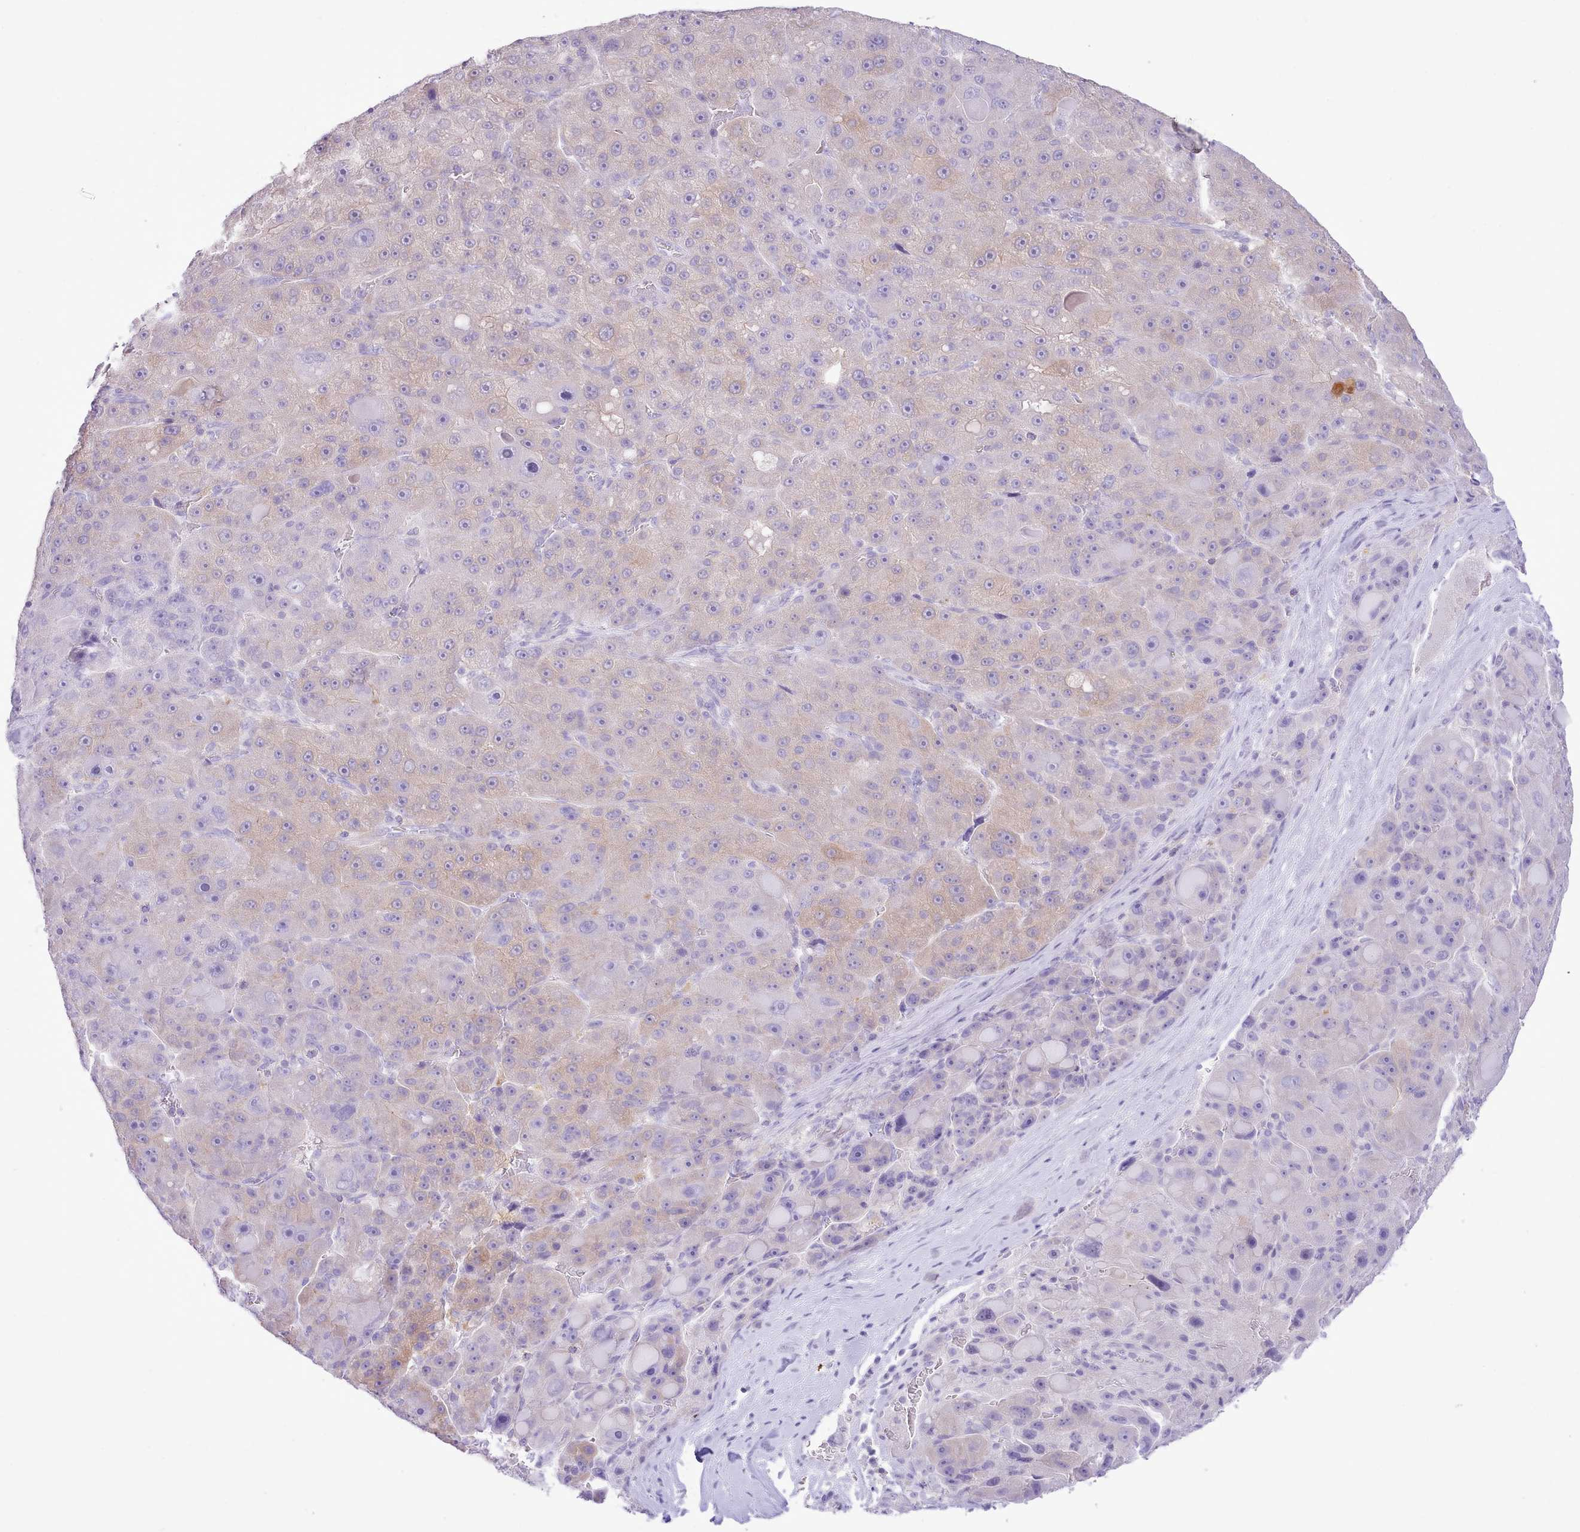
{"staining": {"intensity": "weak", "quantity": "<25%", "location": "cytoplasmic/membranous"}, "tissue": "liver cancer", "cell_type": "Tumor cells", "image_type": "cancer", "snomed": [{"axis": "morphology", "description": "Carcinoma, Hepatocellular, NOS"}, {"axis": "topography", "description": "Liver"}], "caption": "This is an immunohistochemistry (IHC) photomicrograph of liver hepatocellular carcinoma. There is no positivity in tumor cells.", "gene": "MDFI", "patient": {"sex": "male", "age": 76}}